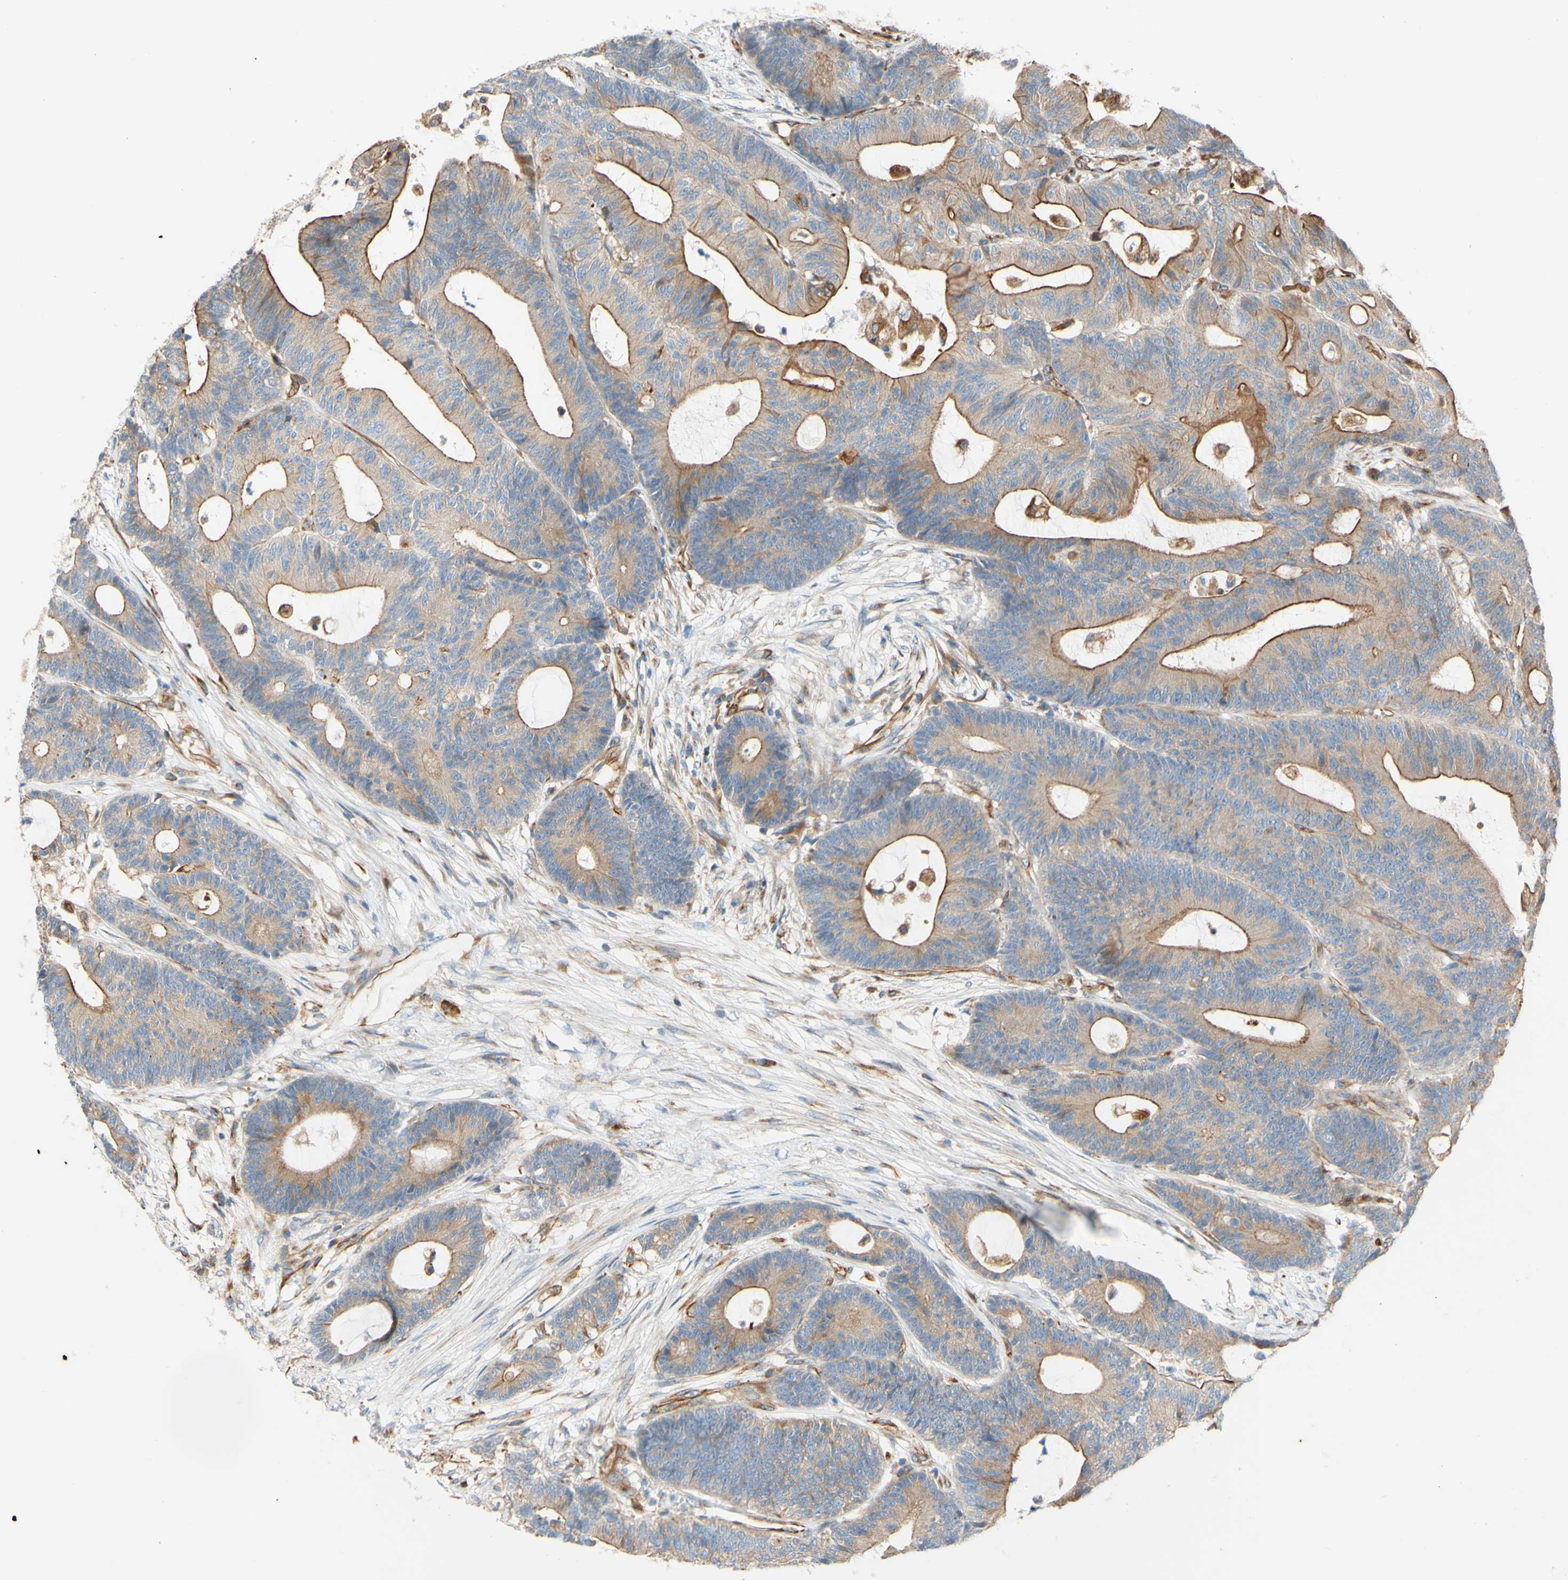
{"staining": {"intensity": "moderate", "quantity": ">75%", "location": "cytoplasmic/membranous"}, "tissue": "colorectal cancer", "cell_type": "Tumor cells", "image_type": "cancer", "snomed": [{"axis": "morphology", "description": "Adenocarcinoma, NOS"}, {"axis": "topography", "description": "Colon"}], "caption": "Immunohistochemistry of human colorectal adenocarcinoma shows medium levels of moderate cytoplasmic/membranous expression in approximately >75% of tumor cells.", "gene": "C1orf43", "patient": {"sex": "female", "age": 84}}